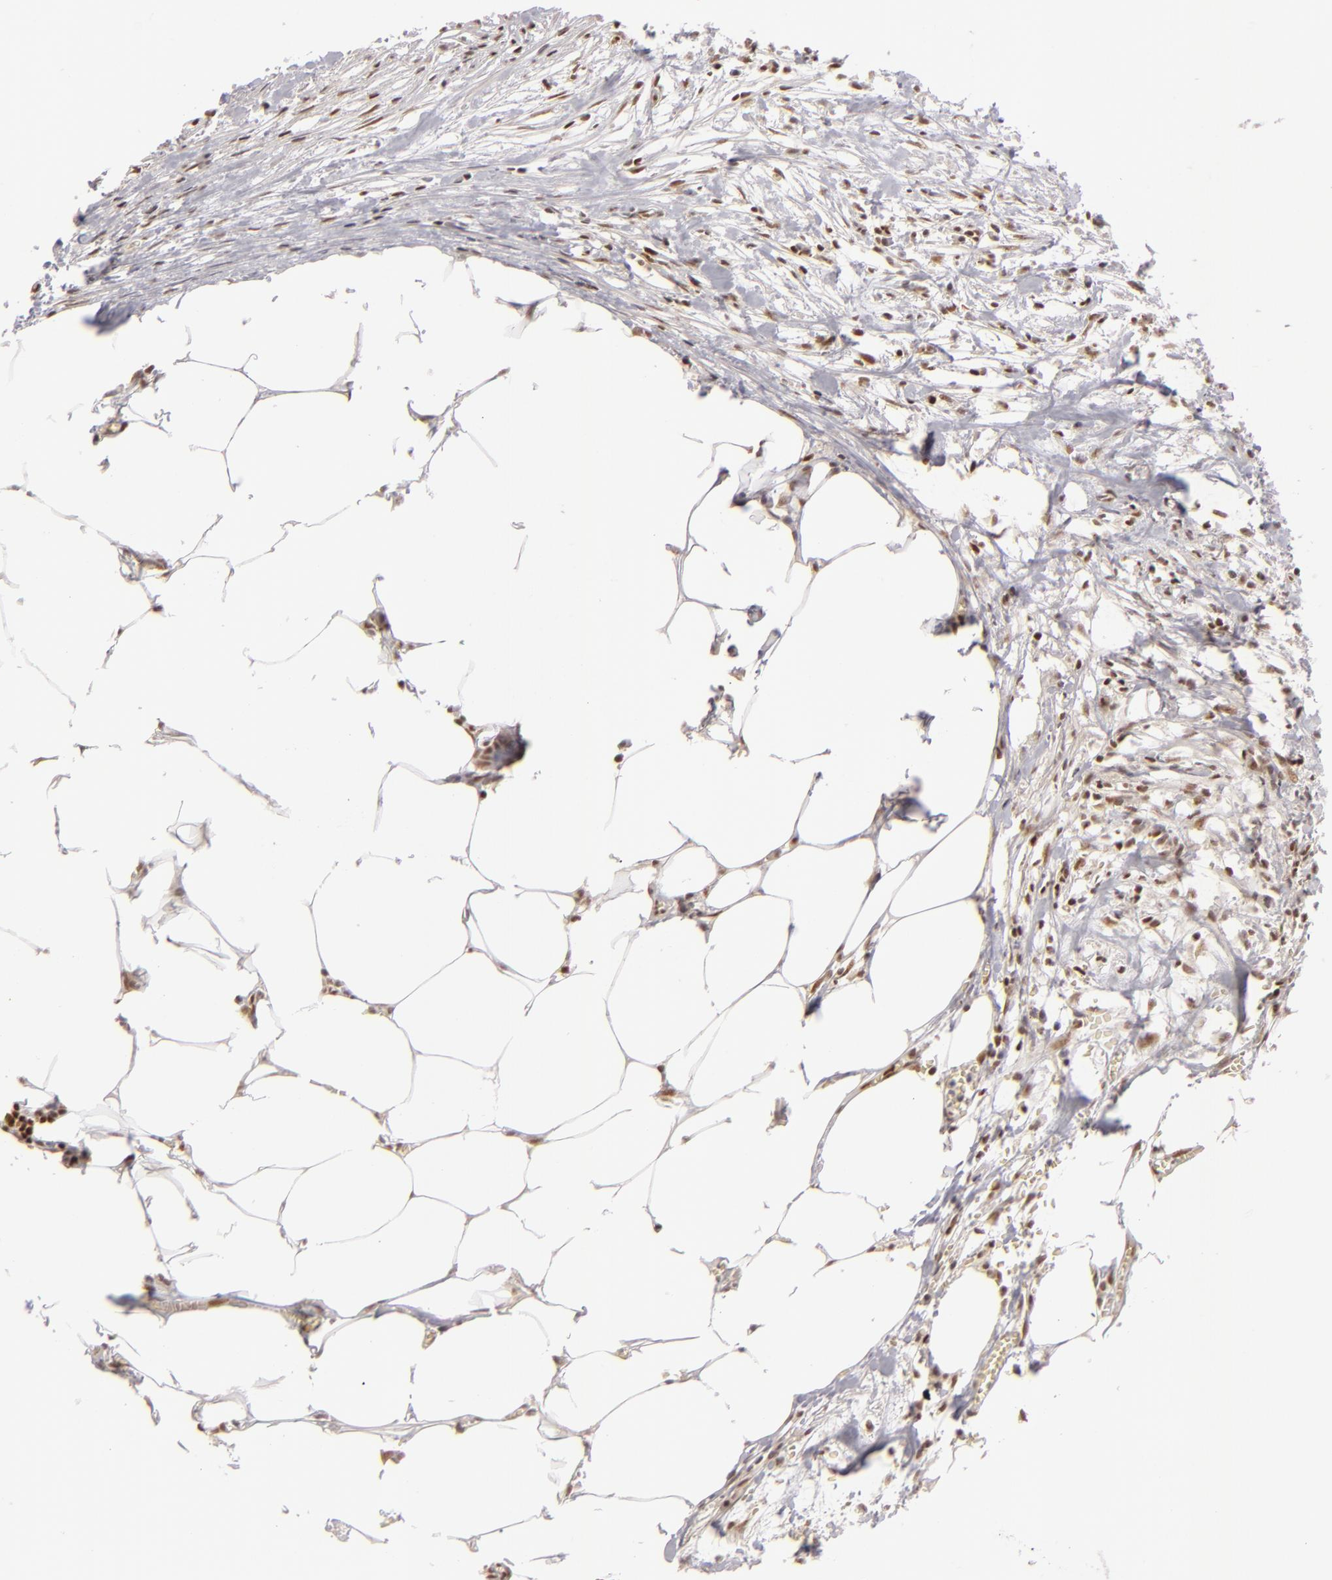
{"staining": {"intensity": "moderate", "quantity": ">75%", "location": "nuclear"}, "tissue": "colorectal cancer", "cell_type": "Tumor cells", "image_type": "cancer", "snomed": [{"axis": "morphology", "description": "Adenocarcinoma, NOS"}, {"axis": "topography", "description": "Colon"}], "caption": "Human colorectal cancer (adenocarcinoma) stained for a protein (brown) displays moderate nuclear positive staining in about >75% of tumor cells.", "gene": "DAXX", "patient": {"sex": "male", "age": 55}}